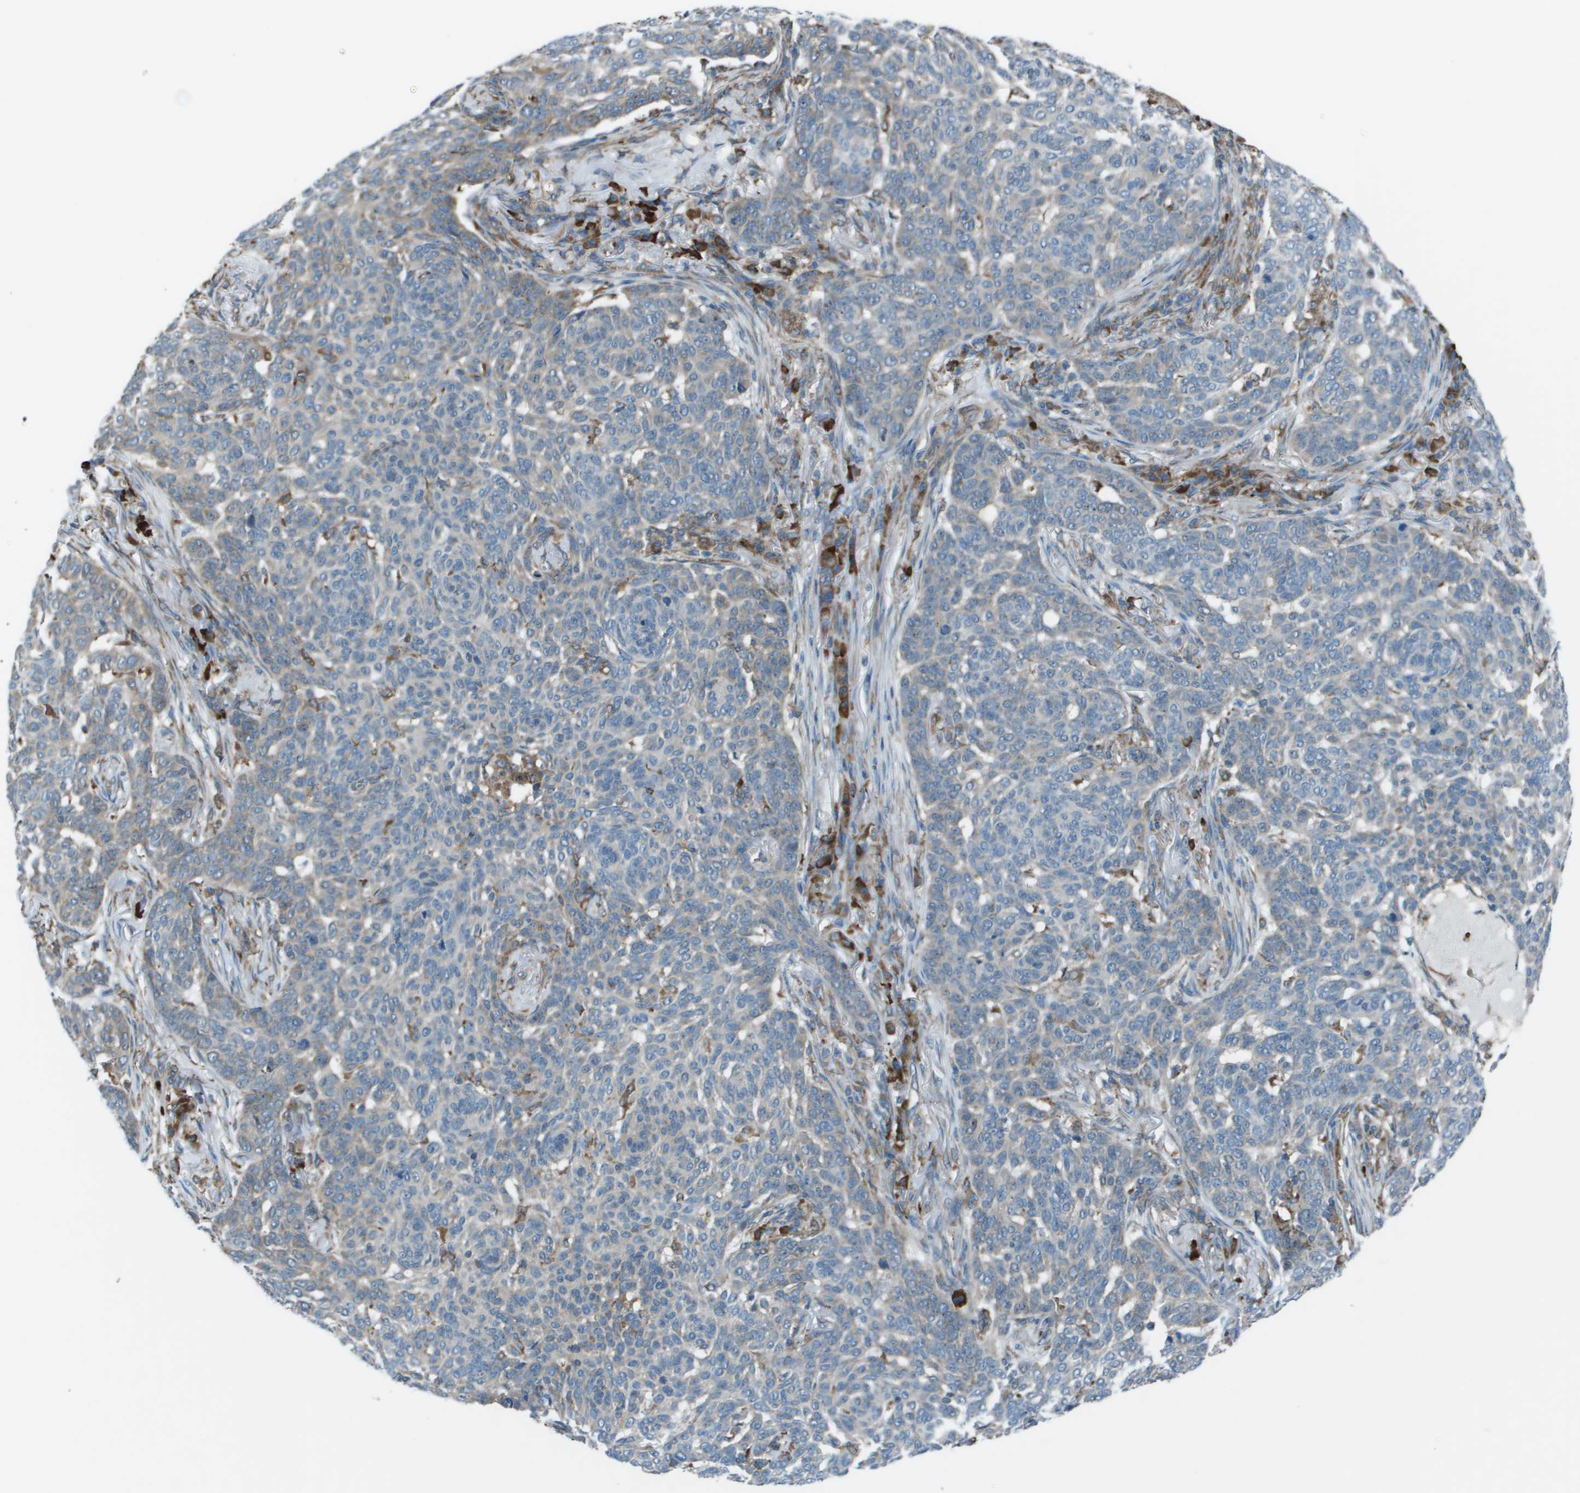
{"staining": {"intensity": "negative", "quantity": "none", "location": "none"}, "tissue": "skin cancer", "cell_type": "Tumor cells", "image_type": "cancer", "snomed": [{"axis": "morphology", "description": "Basal cell carcinoma"}, {"axis": "topography", "description": "Skin"}], "caption": "Protein analysis of skin cancer (basal cell carcinoma) reveals no significant expression in tumor cells. (DAB (3,3'-diaminobenzidine) immunohistochemistry with hematoxylin counter stain).", "gene": "UTS2", "patient": {"sex": "male", "age": 85}}